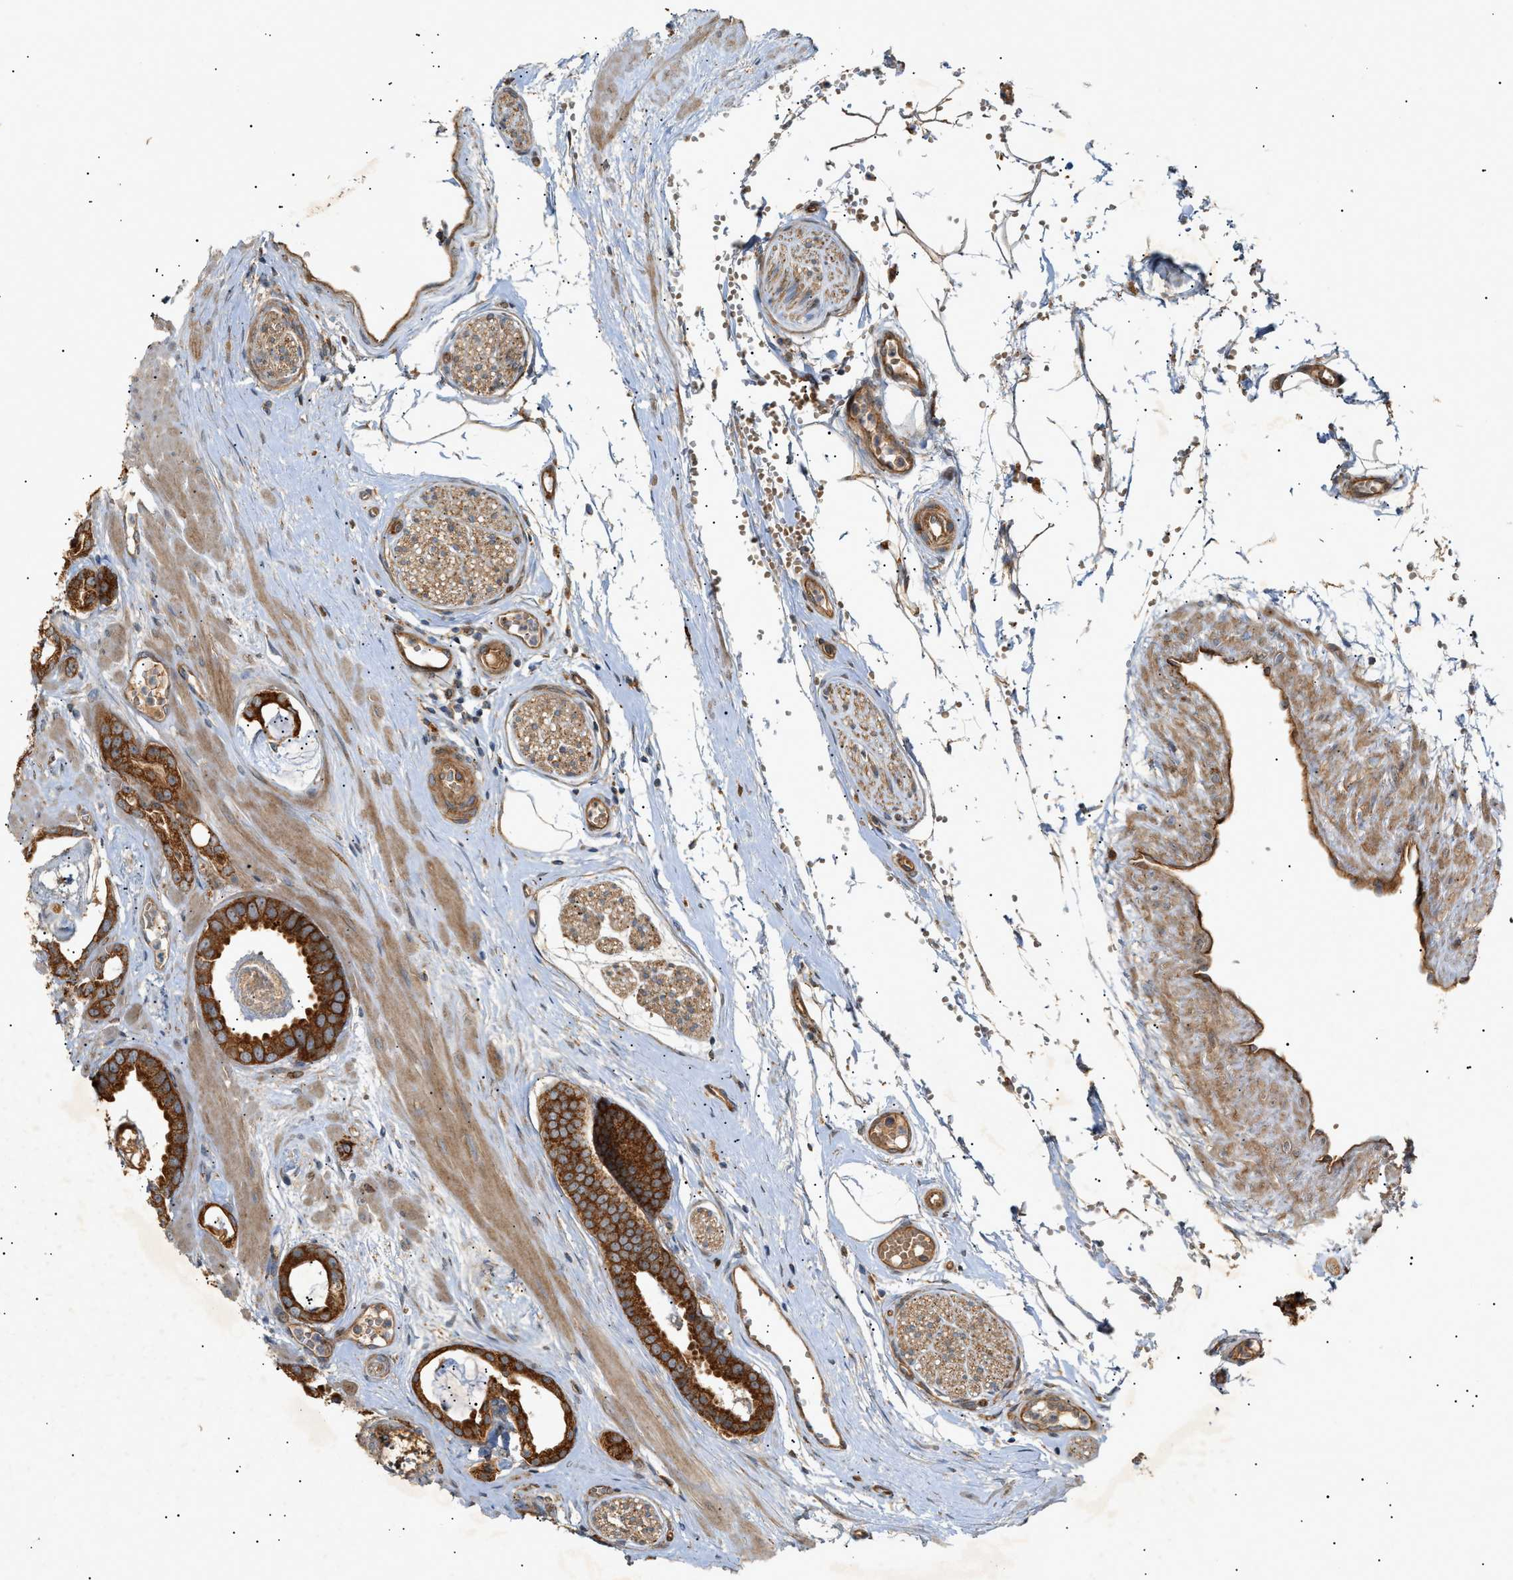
{"staining": {"intensity": "strong", "quantity": ">75%", "location": "cytoplasmic/membranous"}, "tissue": "prostate cancer", "cell_type": "Tumor cells", "image_type": "cancer", "snomed": [{"axis": "morphology", "description": "Adenocarcinoma, Low grade"}, {"axis": "topography", "description": "Prostate"}], "caption": "Strong cytoplasmic/membranous positivity is present in approximately >75% of tumor cells in adenocarcinoma (low-grade) (prostate).", "gene": "MTCH1", "patient": {"sex": "male", "age": 53}}